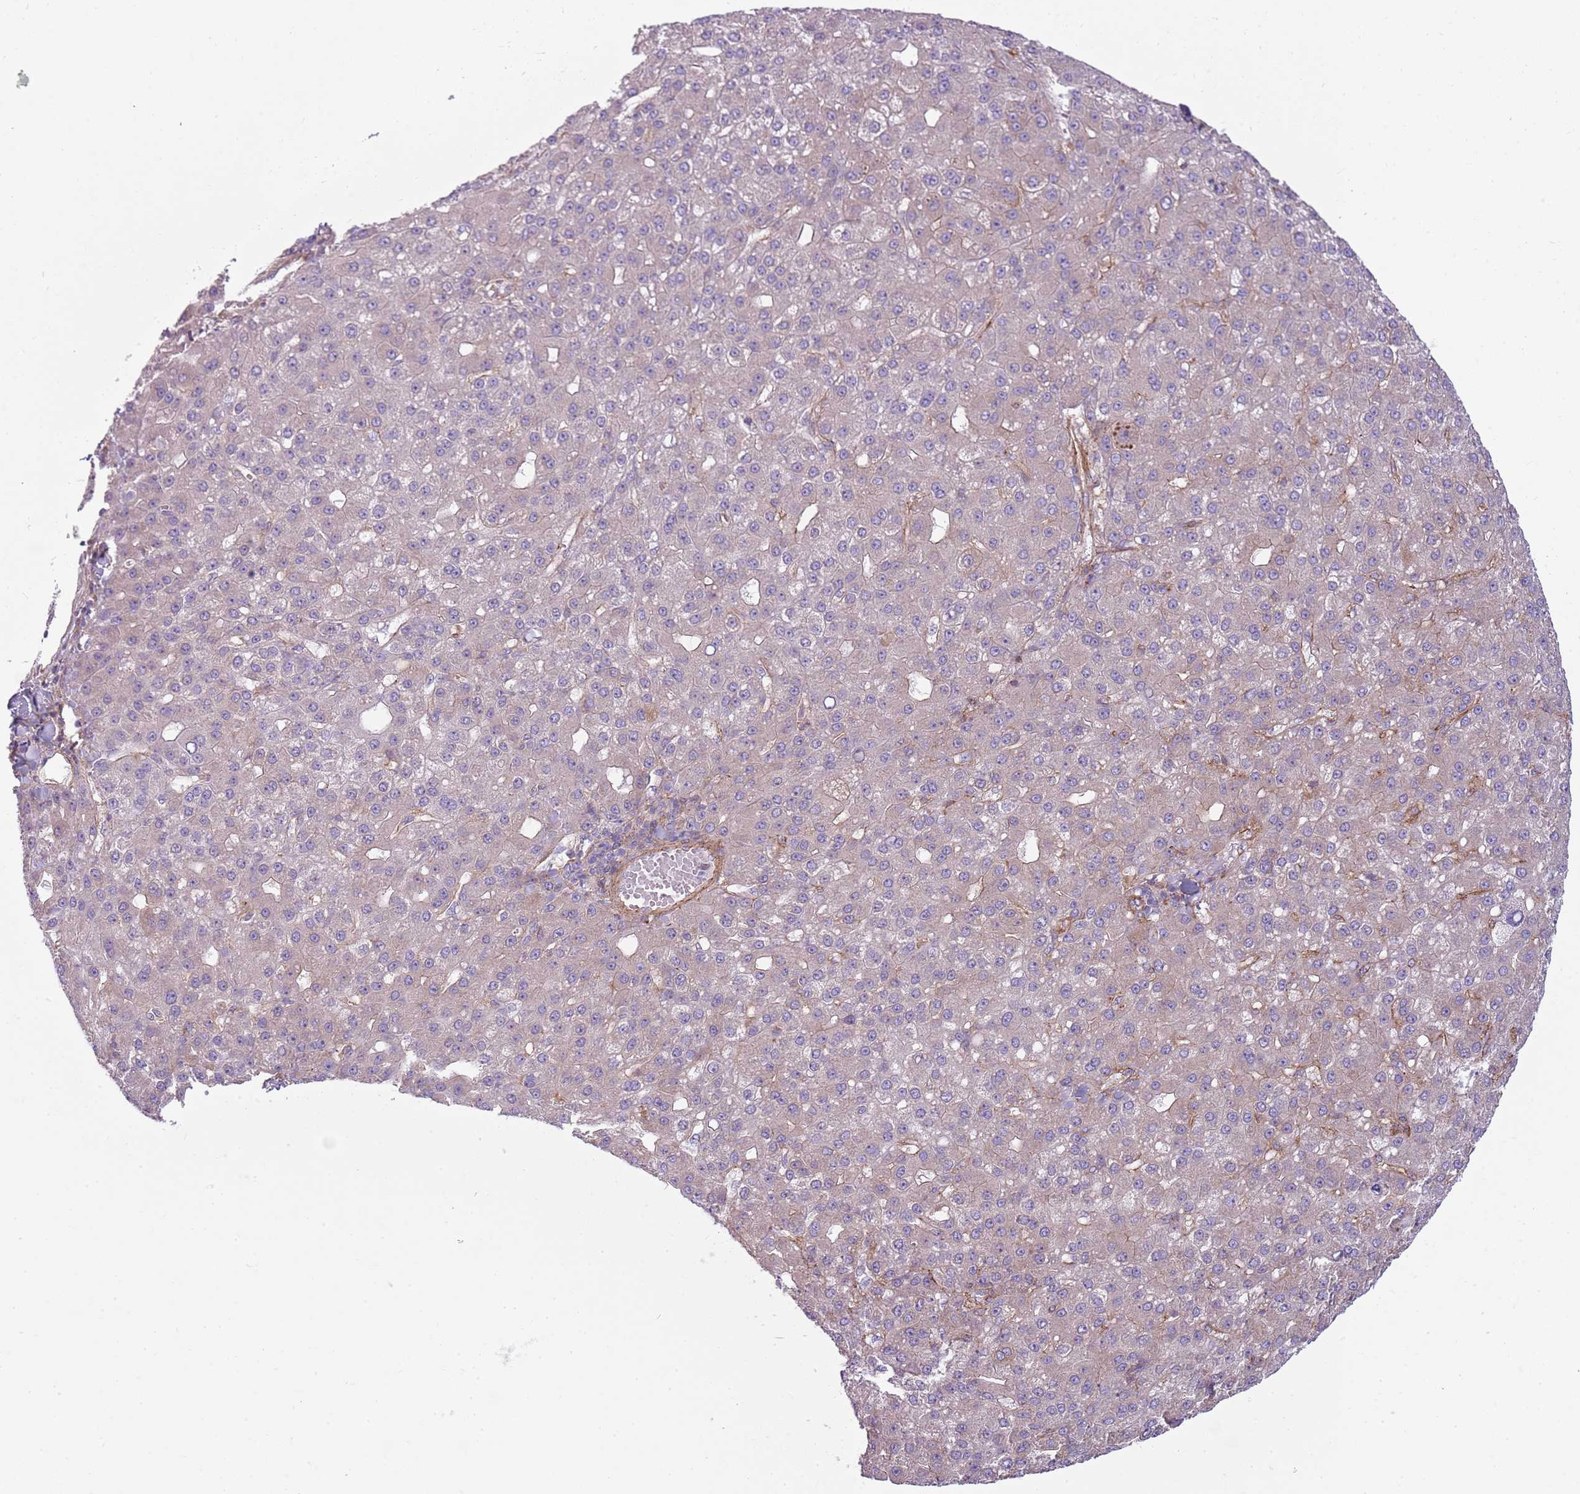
{"staining": {"intensity": "negative", "quantity": "none", "location": "none"}, "tissue": "liver cancer", "cell_type": "Tumor cells", "image_type": "cancer", "snomed": [{"axis": "morphology", "description": "Carcinoma, Hepatocellular, NOS"}, {"axis": "topography", "description": "Liver"}], "caption": "There is no significant positivity in tumor cells of liver cancer.", "gene": "SNX1", "patient": {"sex": "male", "age": 67}}